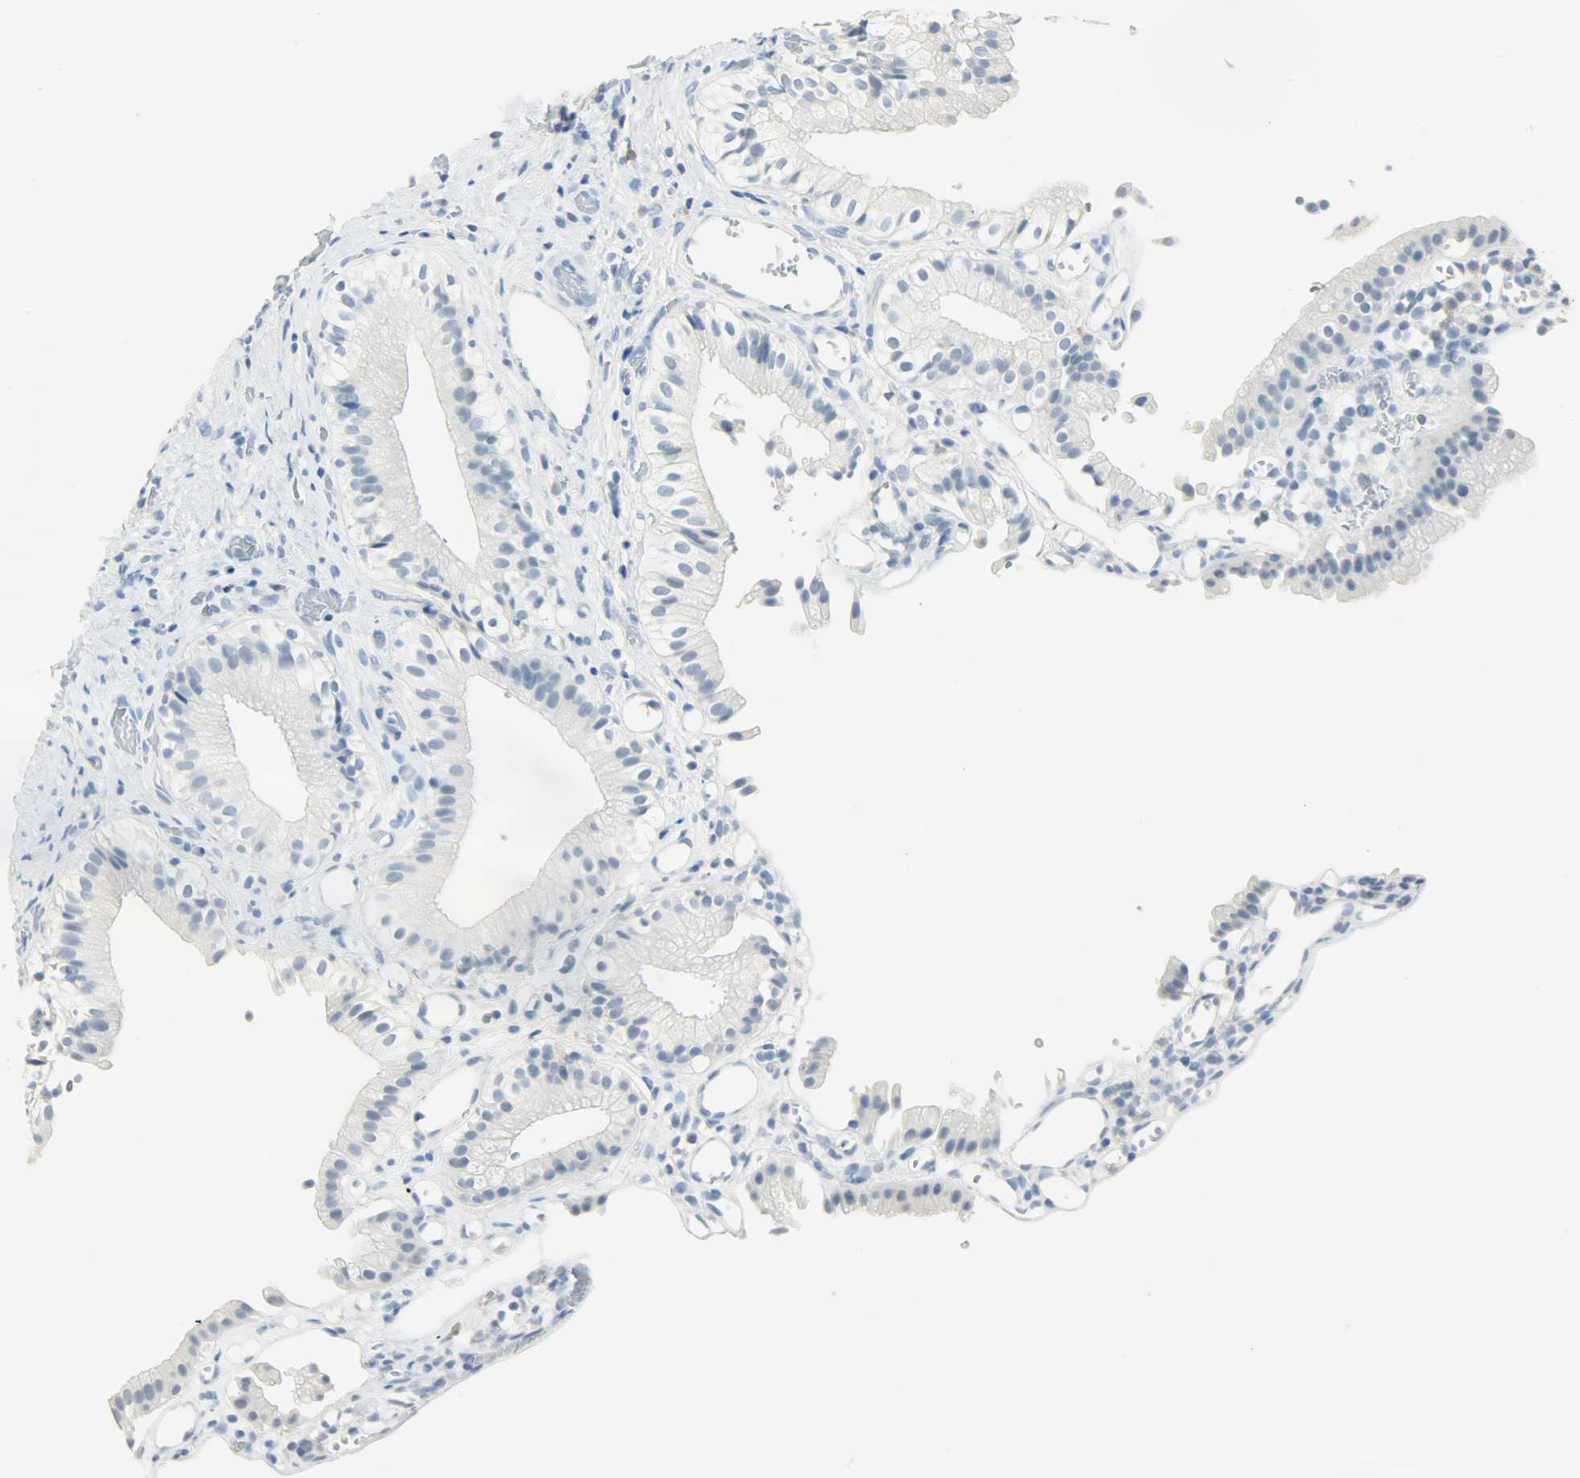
{"staining": {"intensity": "negative", "quantity": "none", "location": "none"}, "tissue": "gallbladder", "cell_type": "Glandular cells", "image_type": "normal", "snomed": [{"axis": "morphology", "description": "Normal tissue, NOS"}, {"axis": "topography", "description": "Gallbladder"}], "caption": "Glandular cells show no significant protein staining in normal gallbladder. (DAB (3,3'-diaminobenzidine) immunohistochemistry (IHC) with hematoxylin counter stain).", "gene": "PTPN6", "patient": {"sex": "male", "age": 65}}